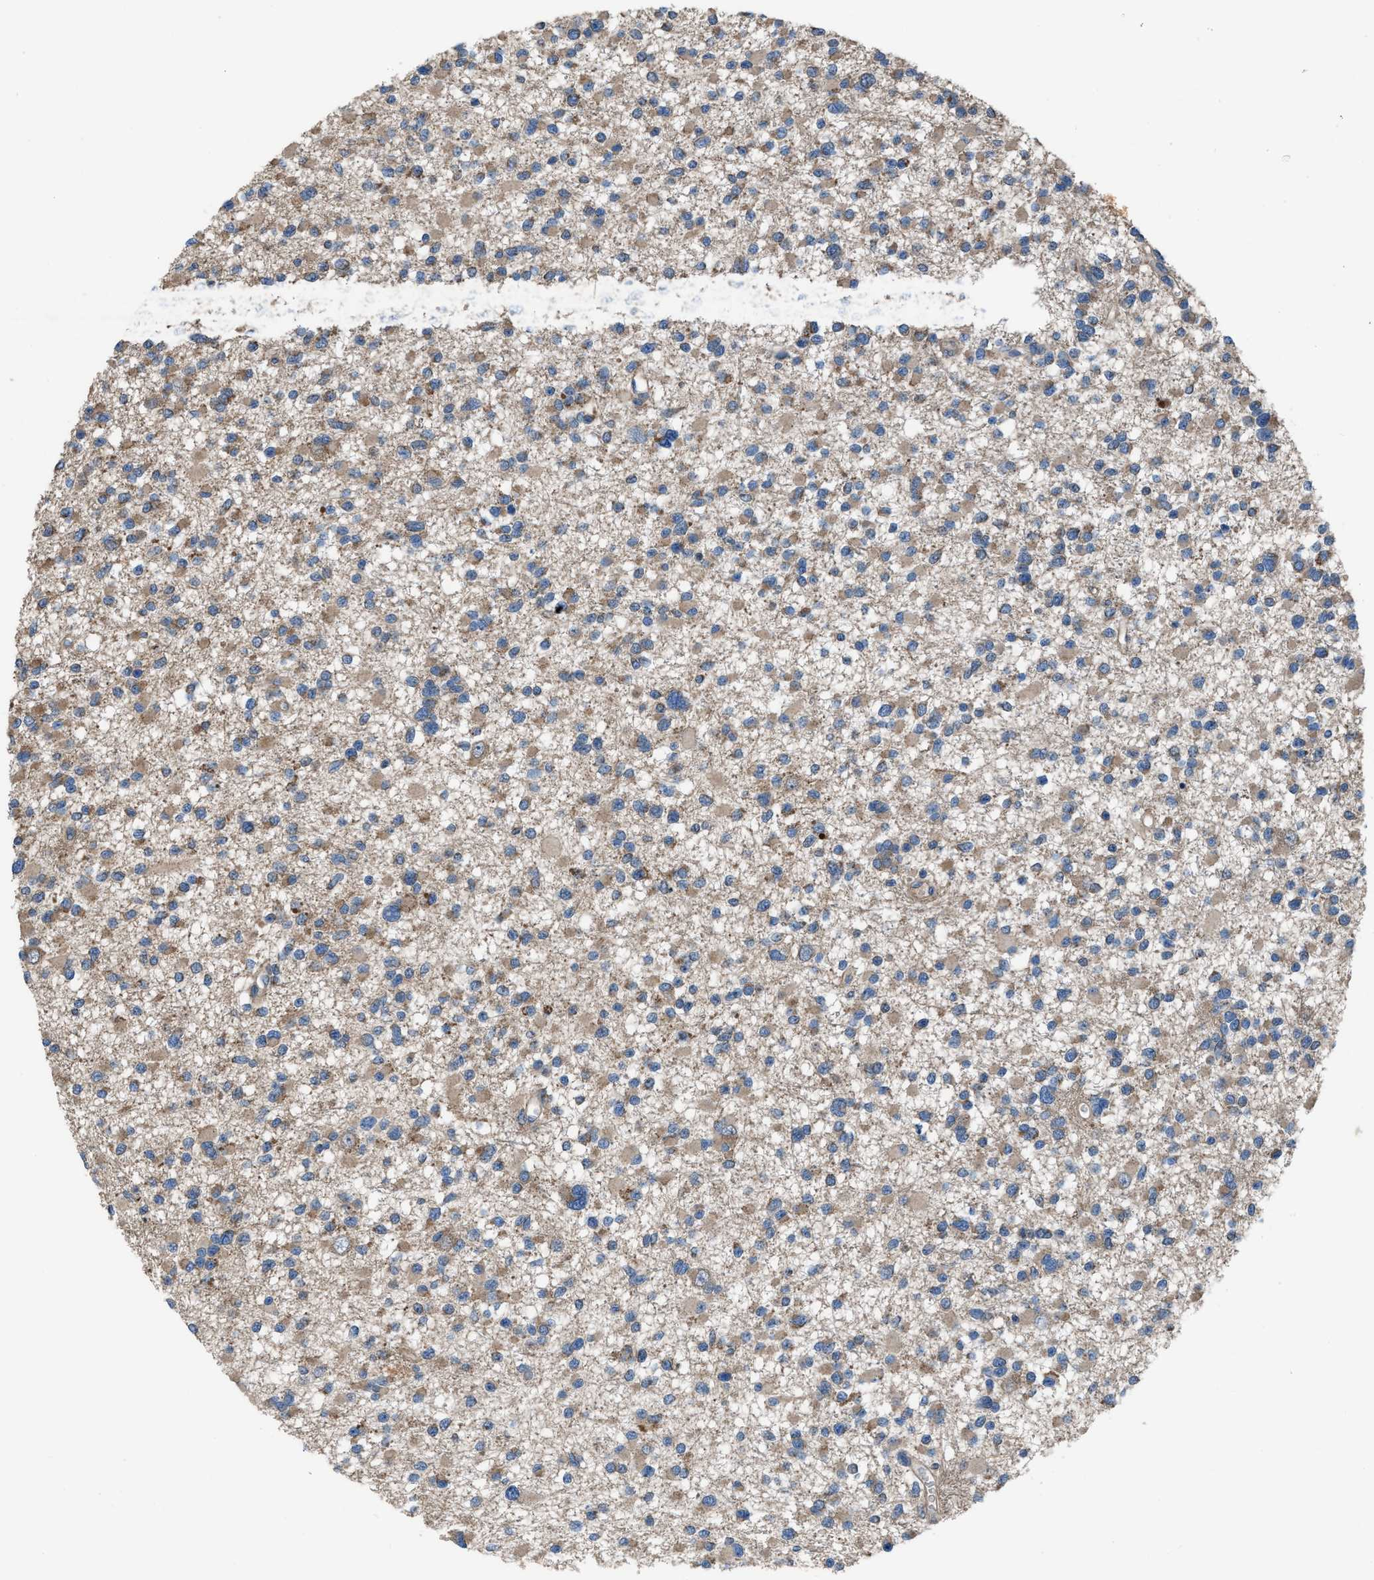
{"staining": {"intensity": "weak", "quantity": ">75%", "location": "cytoplasmic/membranous"}, "tissue": "glioma", "cell_type": "Tumor cells", "image_type": "cancer", "snomed": [{"axis": "morphology", "description": "Glioma, malignant, Low grade"}, {"axis": "topography", "description": "Brain"}], "caption": "Tumor cells exhibit weak cytoplasmic/membranous staining in approximately >75% of cells in glioma. Nuclei are stained in blue.", "gene": "USP25", "patient": {"sex": "female", "age": 22}}